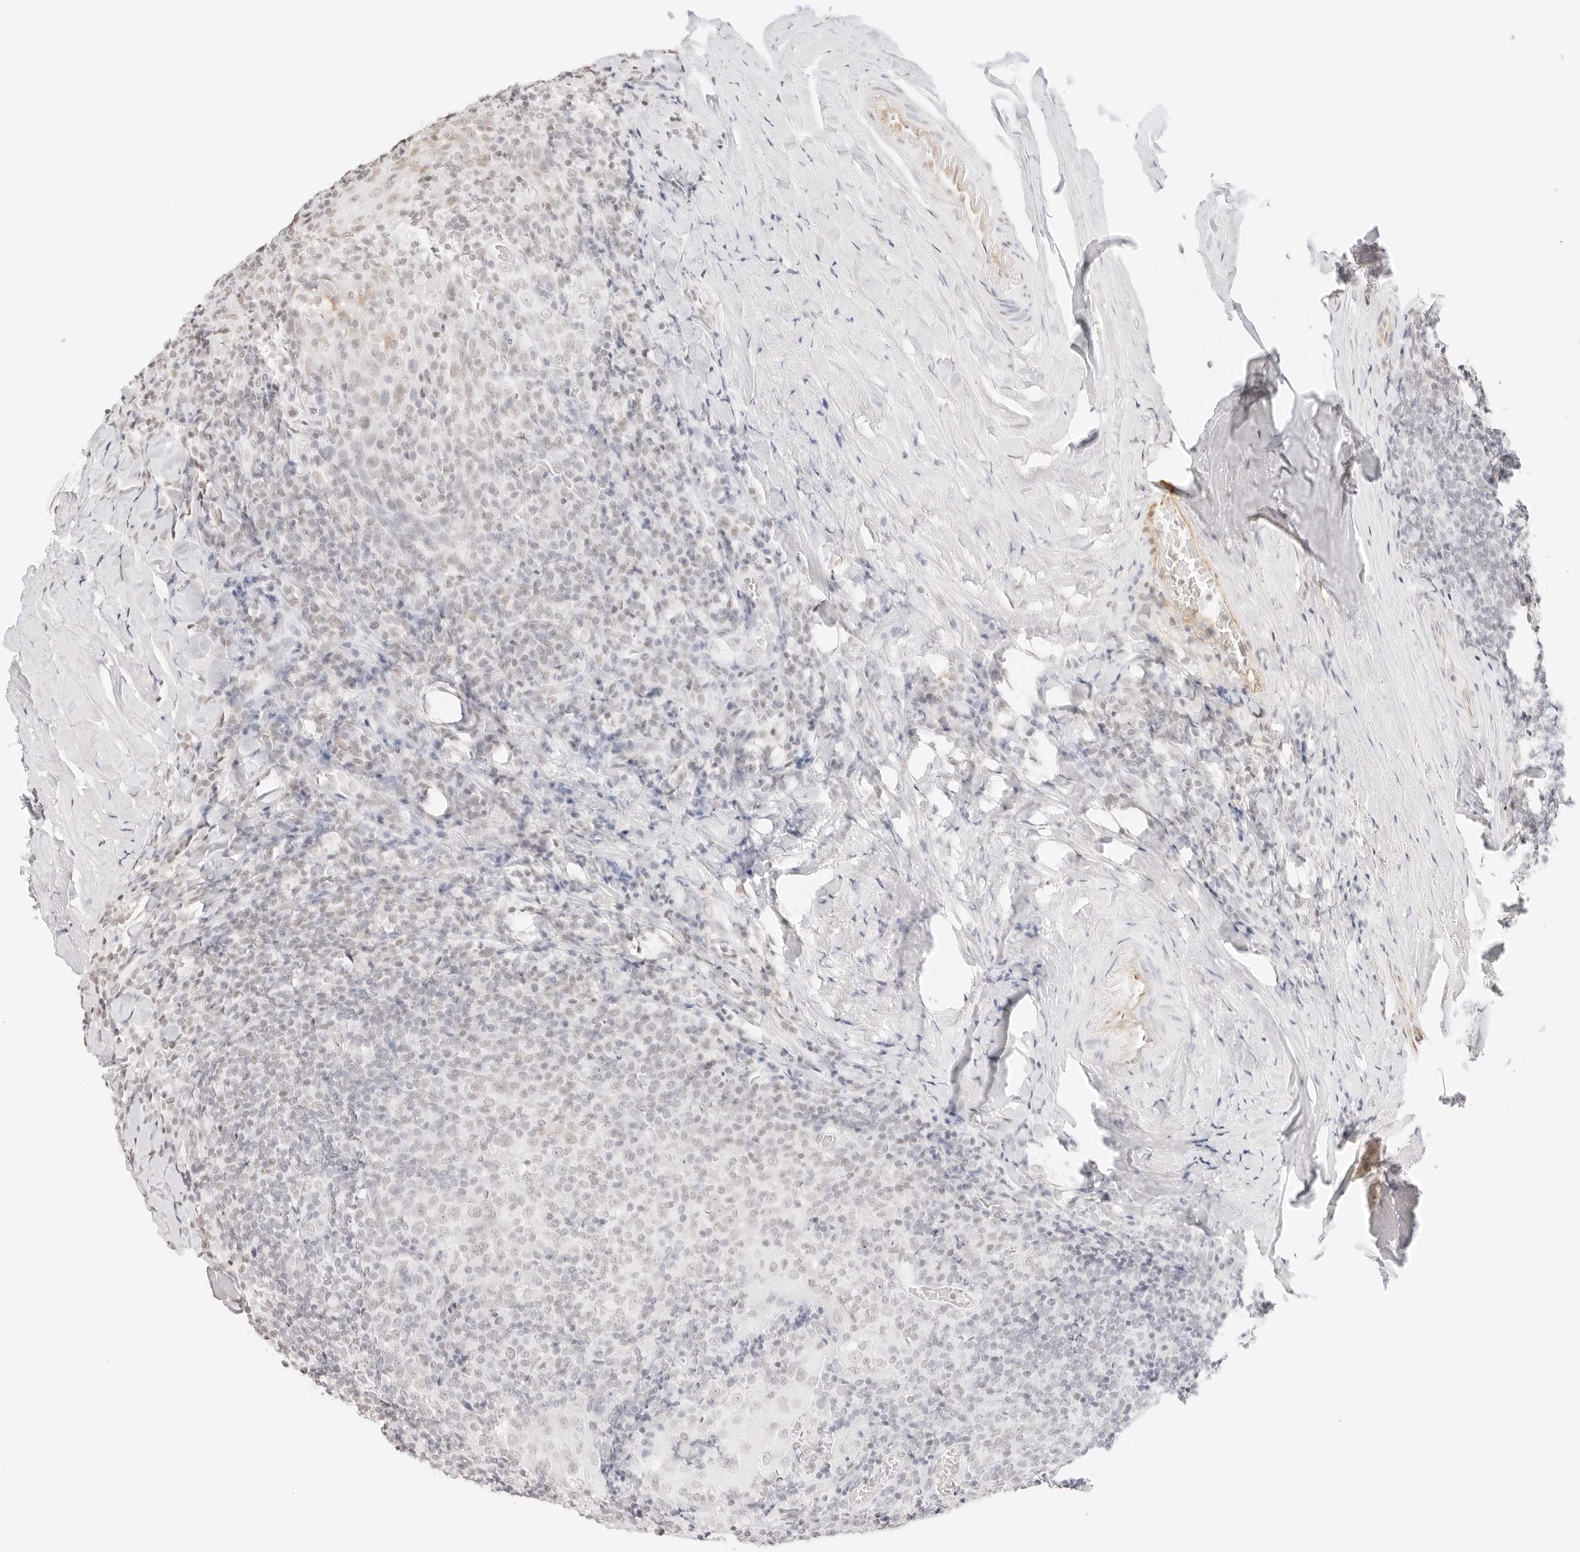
{"staining": {"intensity": "negative", "quantity": "none", "location": "none"}, "tissue": "tonsil", "cell_type": "Germinal center cells", "image_type": "normal", "snomed": [{"axis": "morphology", "description": "Normal tissue, NOS"}, {"axis": "topography", "description": "Tonsil"}], "caption": "The IHC image has no significant staining in germinal center cells of tonsil. (DAB (3,3'-diaminobenzidine) immunohistochemistry (IHC), high magnification).", "gene": "FBLN5", "patient": {"sex": "male", "age": 37}}